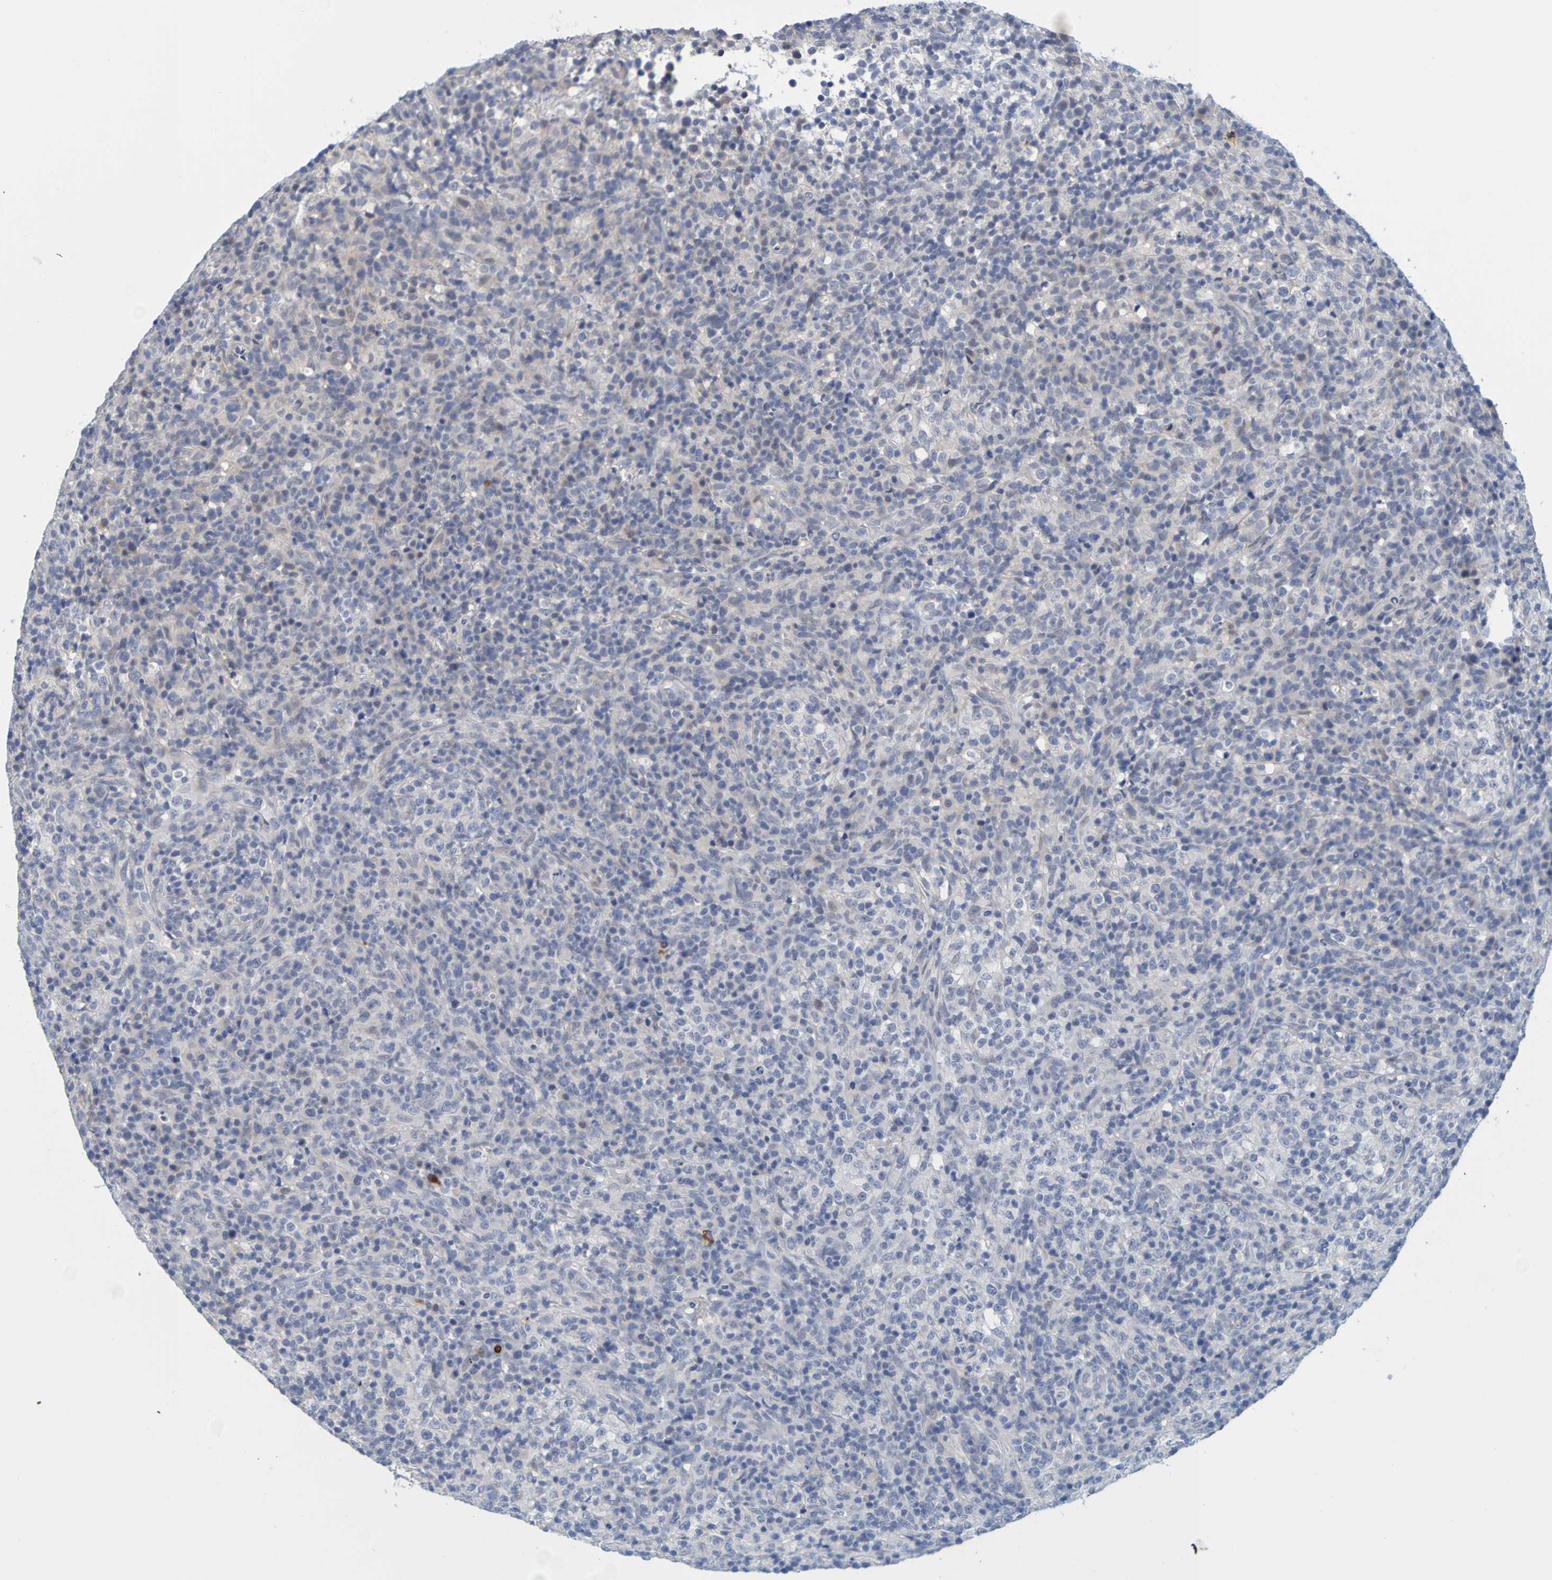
{"staining": {"intensity": "negative", "quantity": "none", "location": "none"}, "tissue": "lymphoma", "cell_type": "Tumor cells", "image_type": "cancer", "snomed": [{"axis": "morphology", "description": "Malignant lymphoma, non-Hodgkin's type, High grade"}, {"axis": "topography", "description": "Lymph node"}], "caption": "An image of lymphoma stained for a protein demonstrates no brown staining in tumor cells. (Immunohistochemistry, brightfield microscopy, high magnification).", "gene": "ENDOU", "patient": {"sex": "female", "age": 76}}